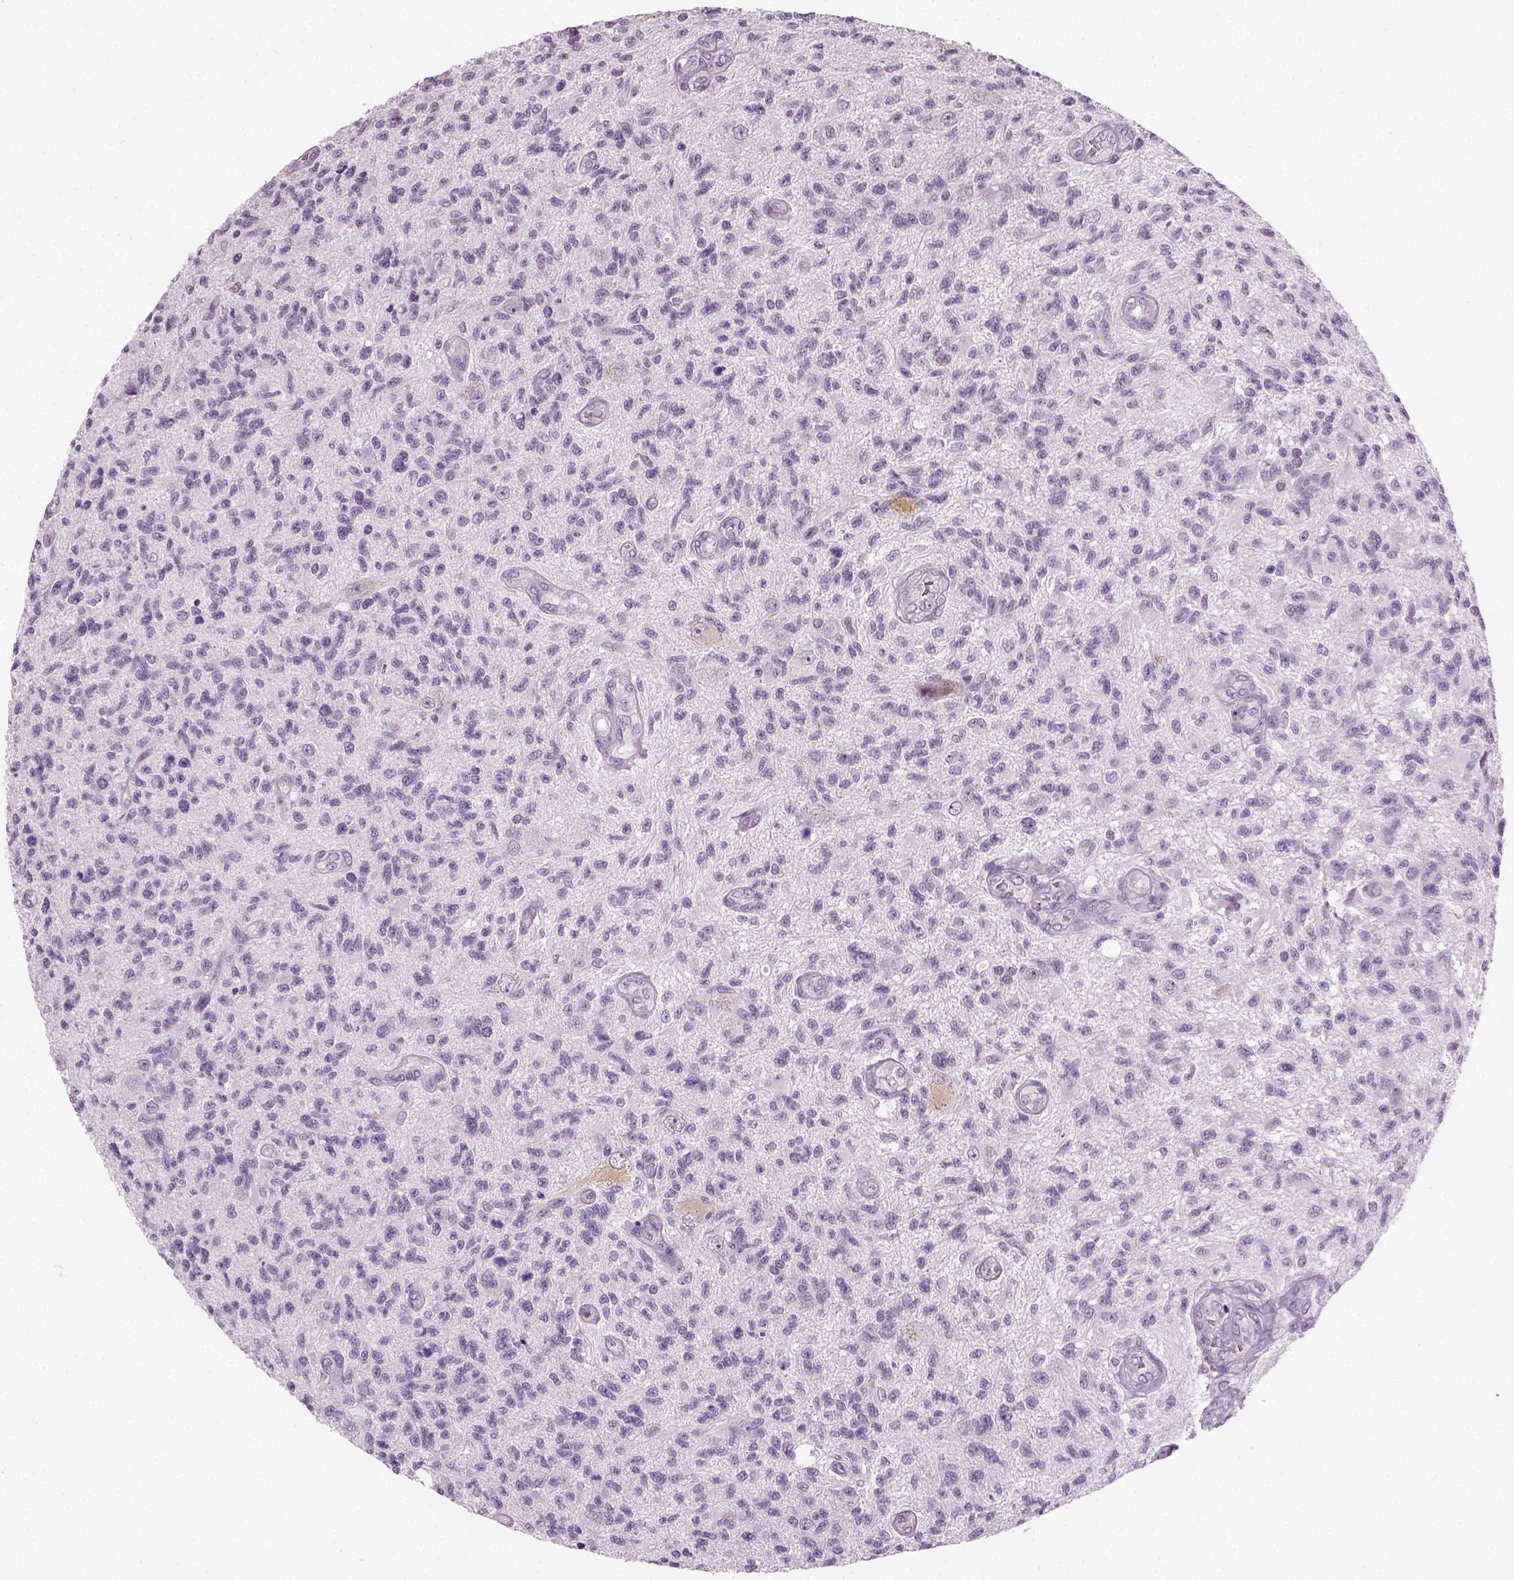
{"staining": {"intensity": "negative", "quantity": "none", "location": "none"}, "tissue": "glioma", "cell_type": "Tumor cells", "image_type": "cancer", "snomed": [{"axis": "morphology", "description": "Glioma, malignant, High grade"}, {"axis": "topography", "description": "Brain"}], "caption": "IHC photomicrograph of human high-grade glioma (malignant) stained for a protein (brown), which demonstrates no staining in tumor cells.", "gene": "SPATA31E1", "patient": {"sex": "male", "age": 56}}